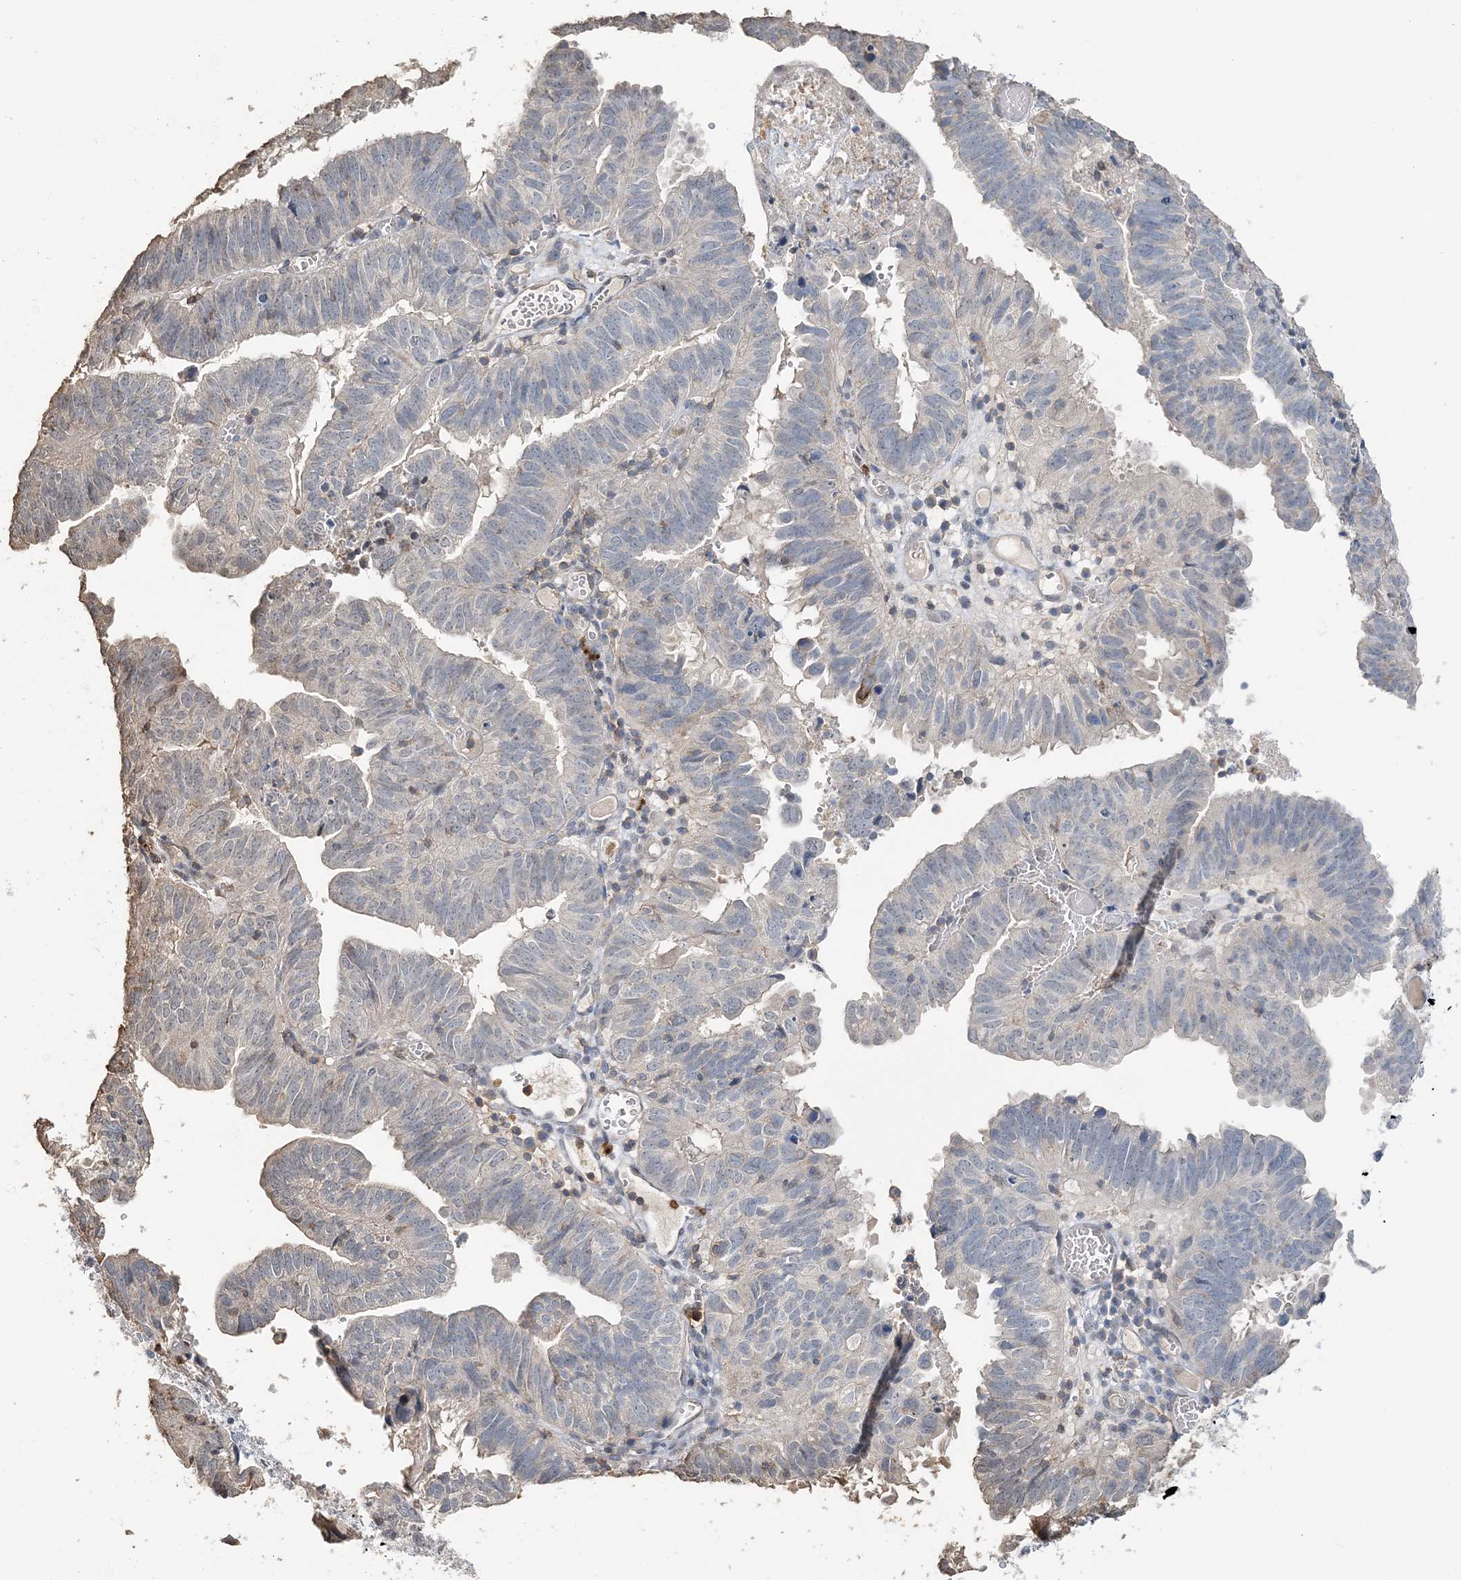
{"staining": {"intensity": "negative", "quantity": "none", "location": "none"}, "tissue": "endometrial cancer", "cell_type": "Tumor cells", "image_type": "cancer", "snomed": [{"axis": "morphology", "description": "Adenocarcinoma, NOS"}, {"axis": "topography", "description": "Uterus"}], "caption": "Human adenocarcinoma (endometrial) stained for a protein using immunohistochemistry shows no positivity in tumor cells.", "gene": "FAM110A", "patient": {"sex": "female", "age": 77}}